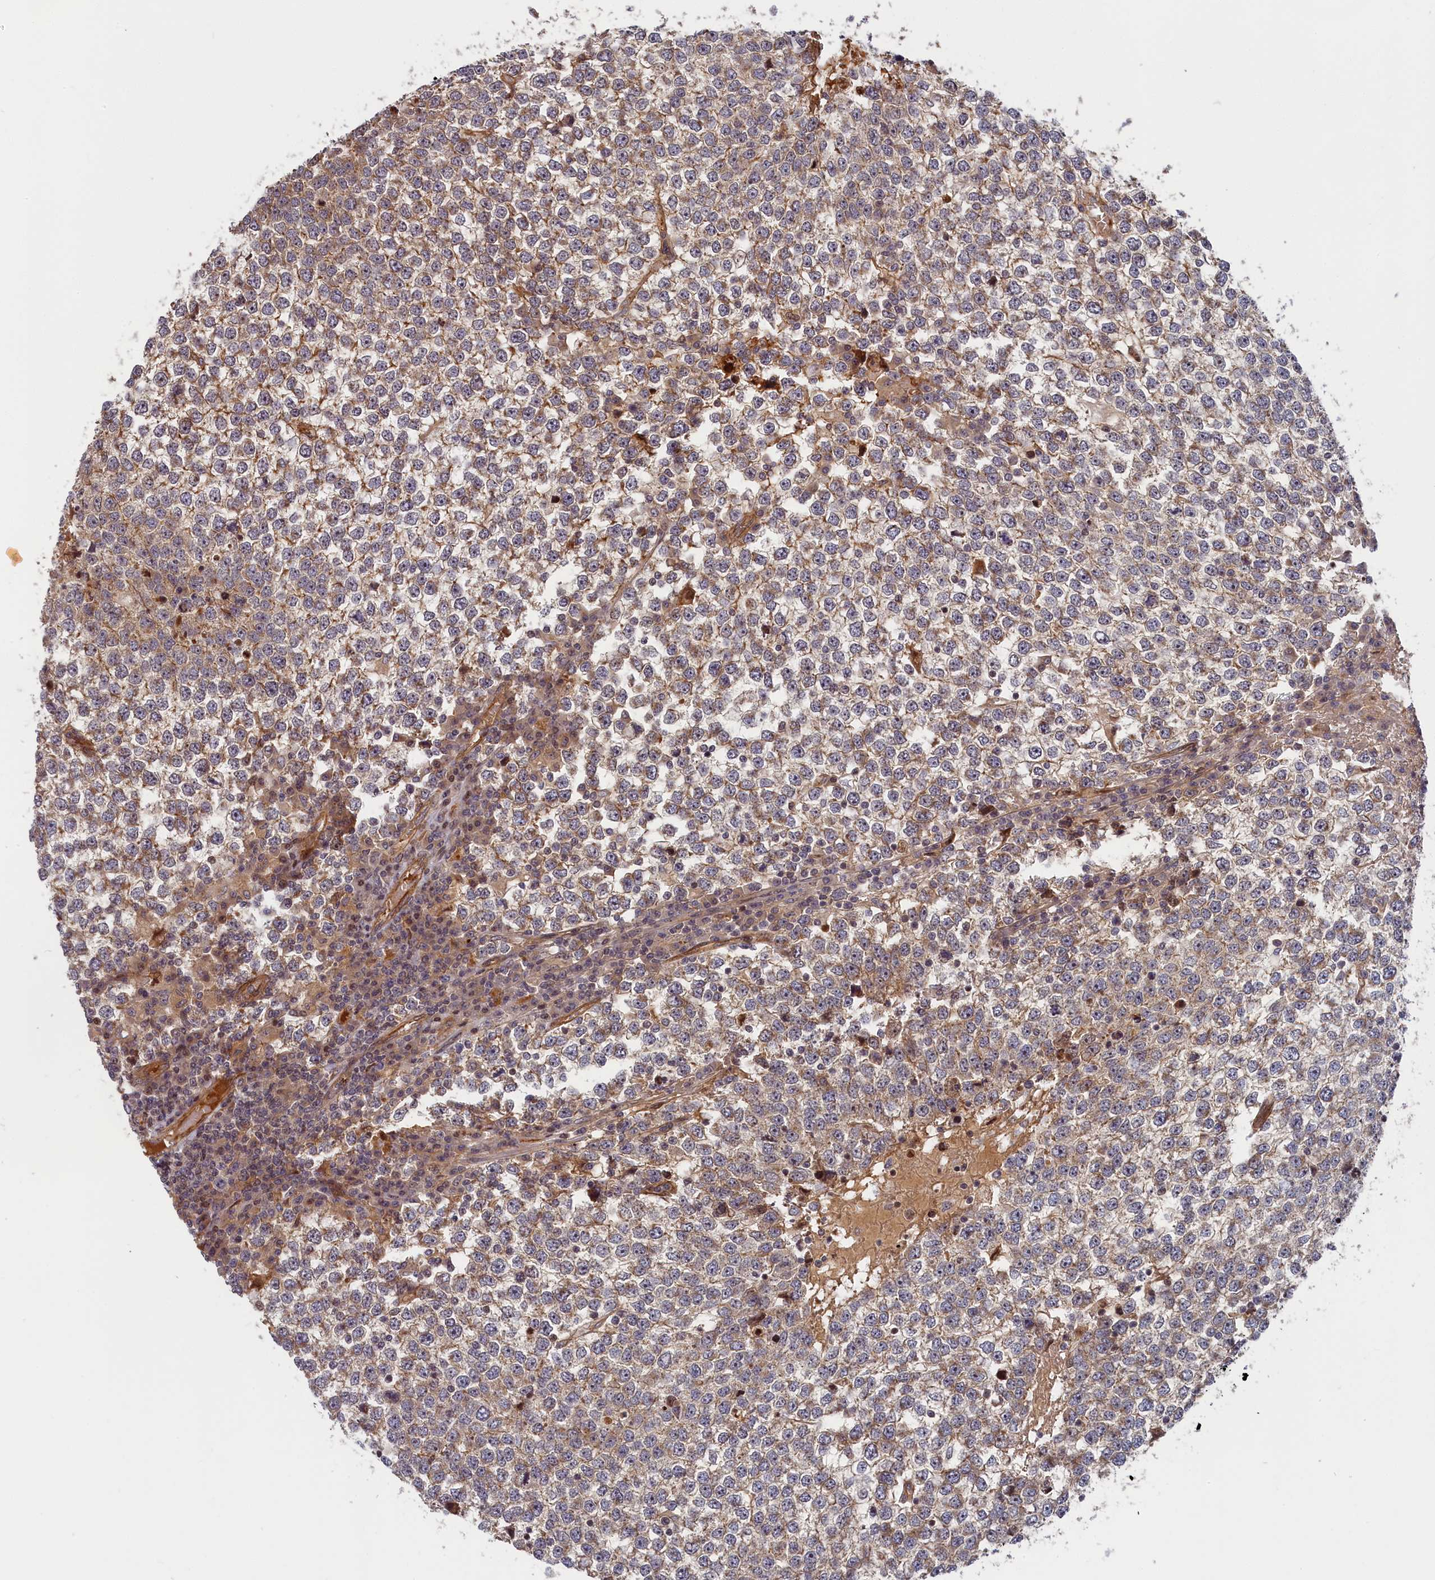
{"staining": {"intensity": "weak", "quantity": "25%-75%", "location": "cytoplasmic/membranous"}, "tissue": "testis cancer", "cell_type": "Tumor cells", "image_type": "cancer", "snomed": [{"axis": "morphology", "description": "Seminoma, NOS"}, {"axis": "topography", "description": "Testis"}], "caption": "This image demonstrates immunohistochemistry (IHC) staining of human seminoma (testis), with low weak cytoplasmic/membranous expression in approximately 25%-75% of tumor cells.", "gene": "CEP44", "patient": {"sex": "male", "age": 65}}